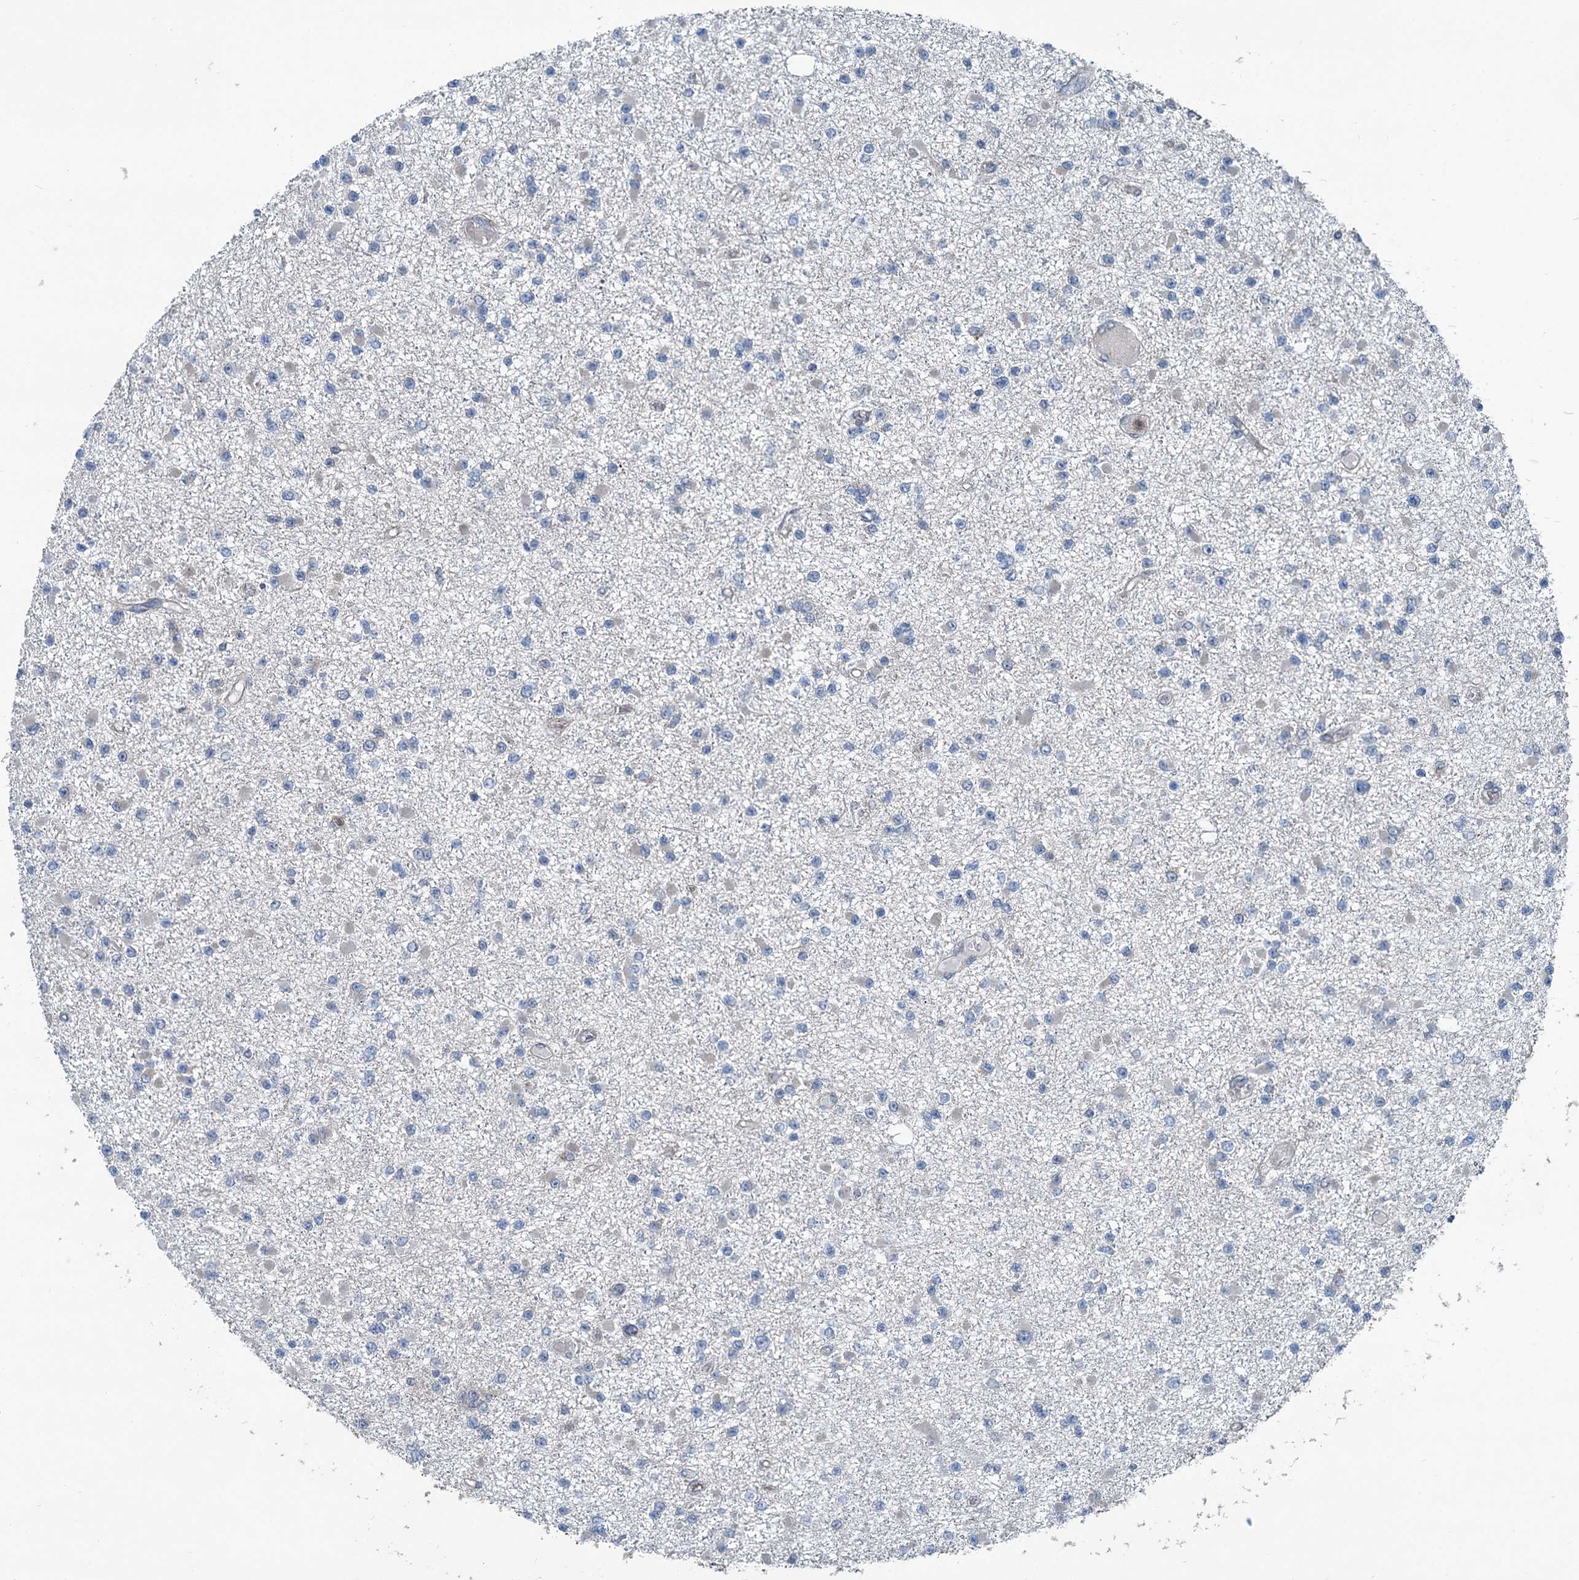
{"staining": {"intensity": "negative", "quantity": "none", "location": "none"}, "tissue": "glioma", "cell_type": "Tumor cells", "image_type": "cancer", "snomed": [{"axis": "morphology", "description": "Glioma, malignant, Low grade"}, {"axis": "topography", "description": "Brain"}], "caption": "Tumor cells show no significant expression in malignant glioma (low-grade).", "gene": "GCLM", "patient": {"sex": "female", "age": 22}}